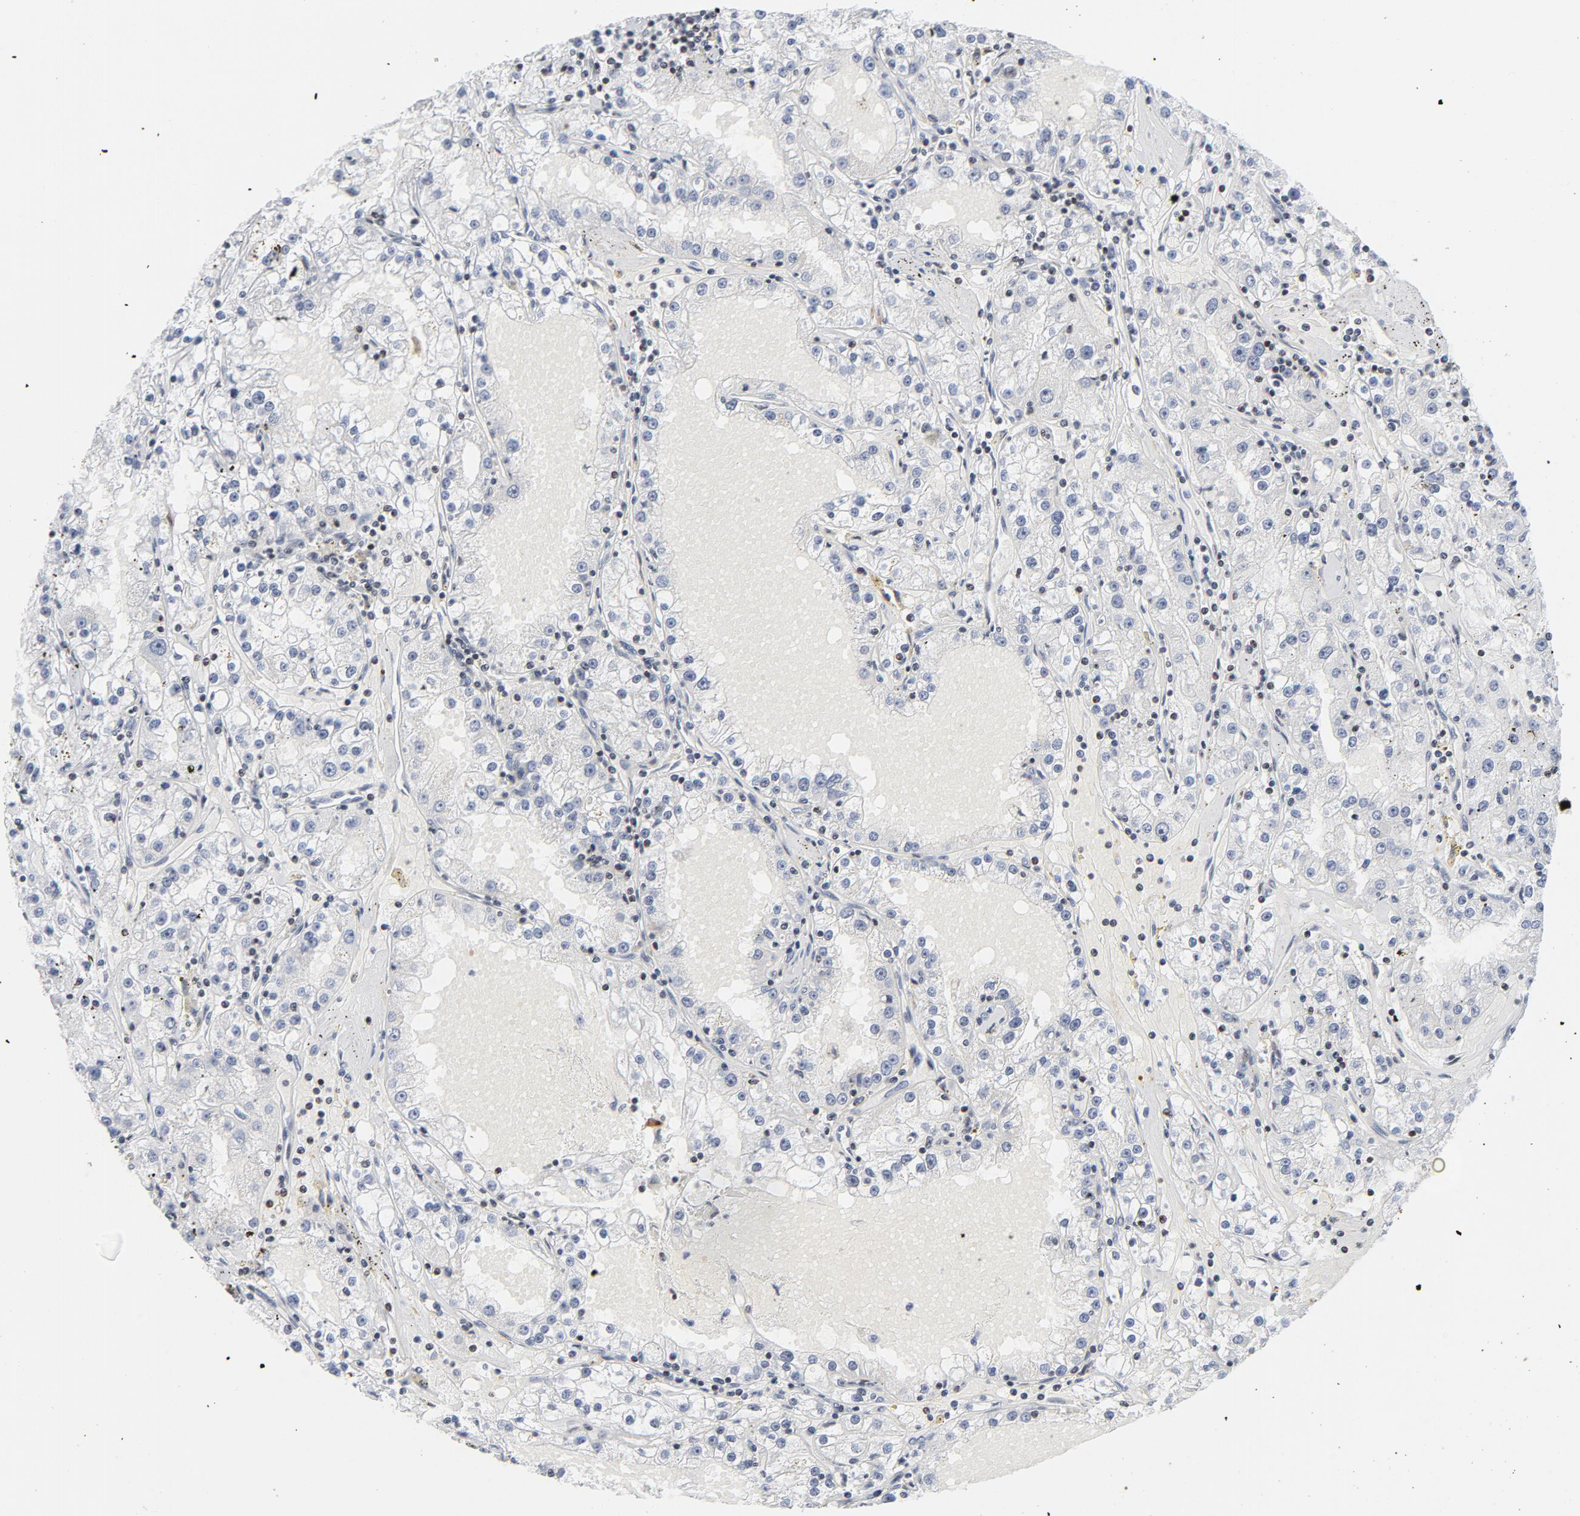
{"staining": {"intensity": "negative", "quantity": "none", "location": "none"}, "tissue": "renal cancer", "cell_type": "Tumor cells", "image_type": "cancer", "snomed": [{"axis": "morphology", "description": "Adenocarcinoma, NOS"}, {"axis": "topography", "description": "Kidney"}], "caption": "Immunohistochemical staining of human renal adenocarcinoma shows no significant staining in tumor cells.", "gene": "NFIC", "patient": {"sex": "male", "age": 56}}